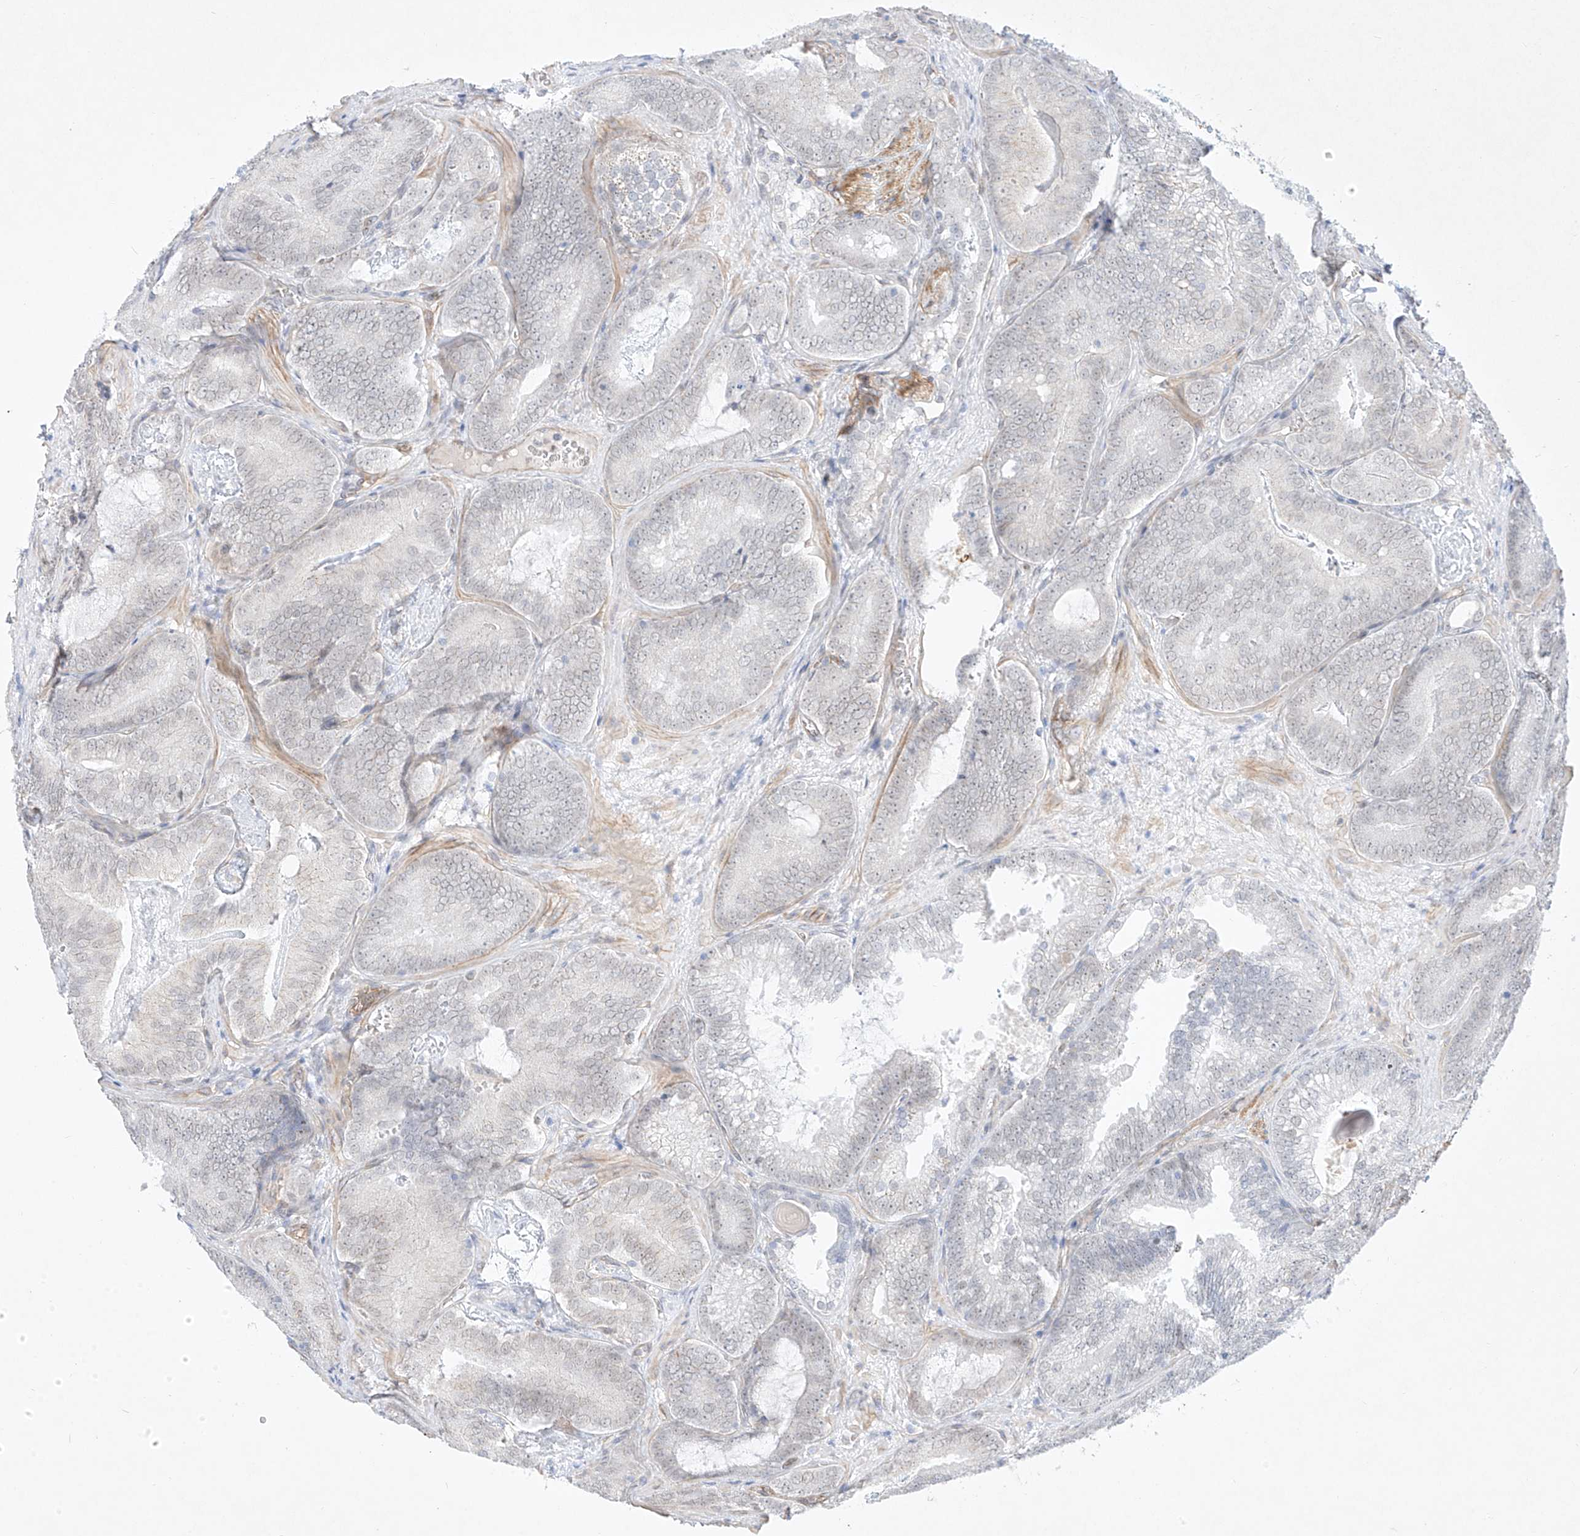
{"staining": {"intensity": "negative", "quantity": "none", "location": "none"}, "tissue": "prostate cancer", "cell_type": "Tumor cells", "image_type": "cancer", "snomed": [{"axis": "morphology", "description": "Adenocarcinoma, High grade"}, {"axis": "topography", "description": "Prostate"}], "caption": "Immunohistochemistry of prostate cancer (high-grade adenocarcinoma) shows no positivity in tumor cells. (Brightfield microscopy of DAB (3,3'-diaminobenzidine) immunohistochemistry (IHC) at high magnification).", "gene": "REEP2", "patient": {"sex": "male", "age": 66}}